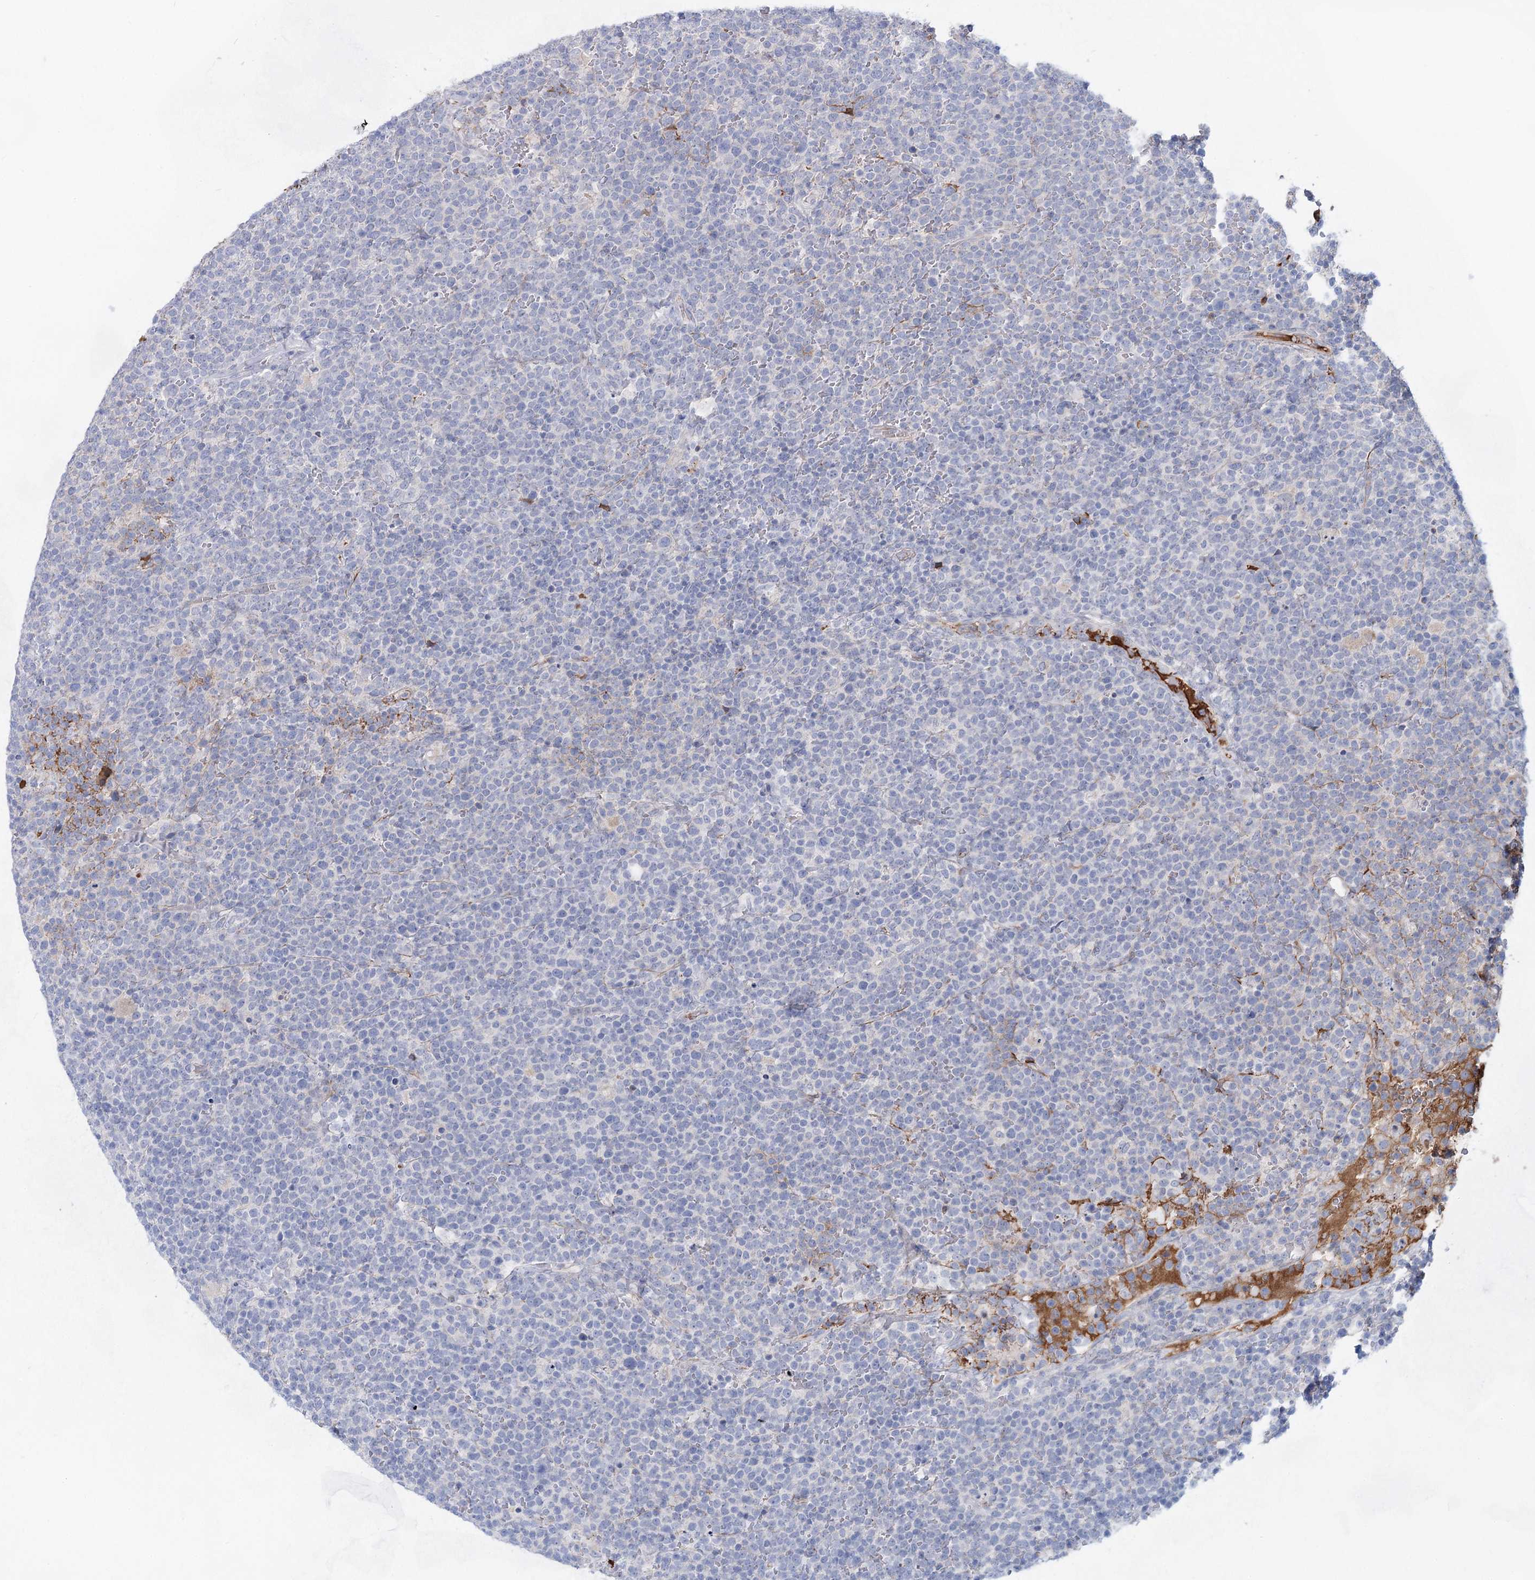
{"staining": {"intensity": "negative", "quantity": "none", "location": "none"}, "tissue": "lymphoma", "cell_type": "Tumor cells", "image_type": "cancer", "snomed": [{"axis": "morphology", "description": "Malignant lymphoma, non-Hodgkin's type, High grade"}, {"axis": "topography", "description": "Lymph node"}], "caption": "IHC photomicrograph of neoplastic tissue: malignant lymphoma, non-Hodgkin's type (high-grade) stained with DAB (3,3'-diaminobenzidine) demonstrates no significant protein staining in tumor cells.", "gene": "TASOR2", "patient": {"sex": "male", "age": 61}}